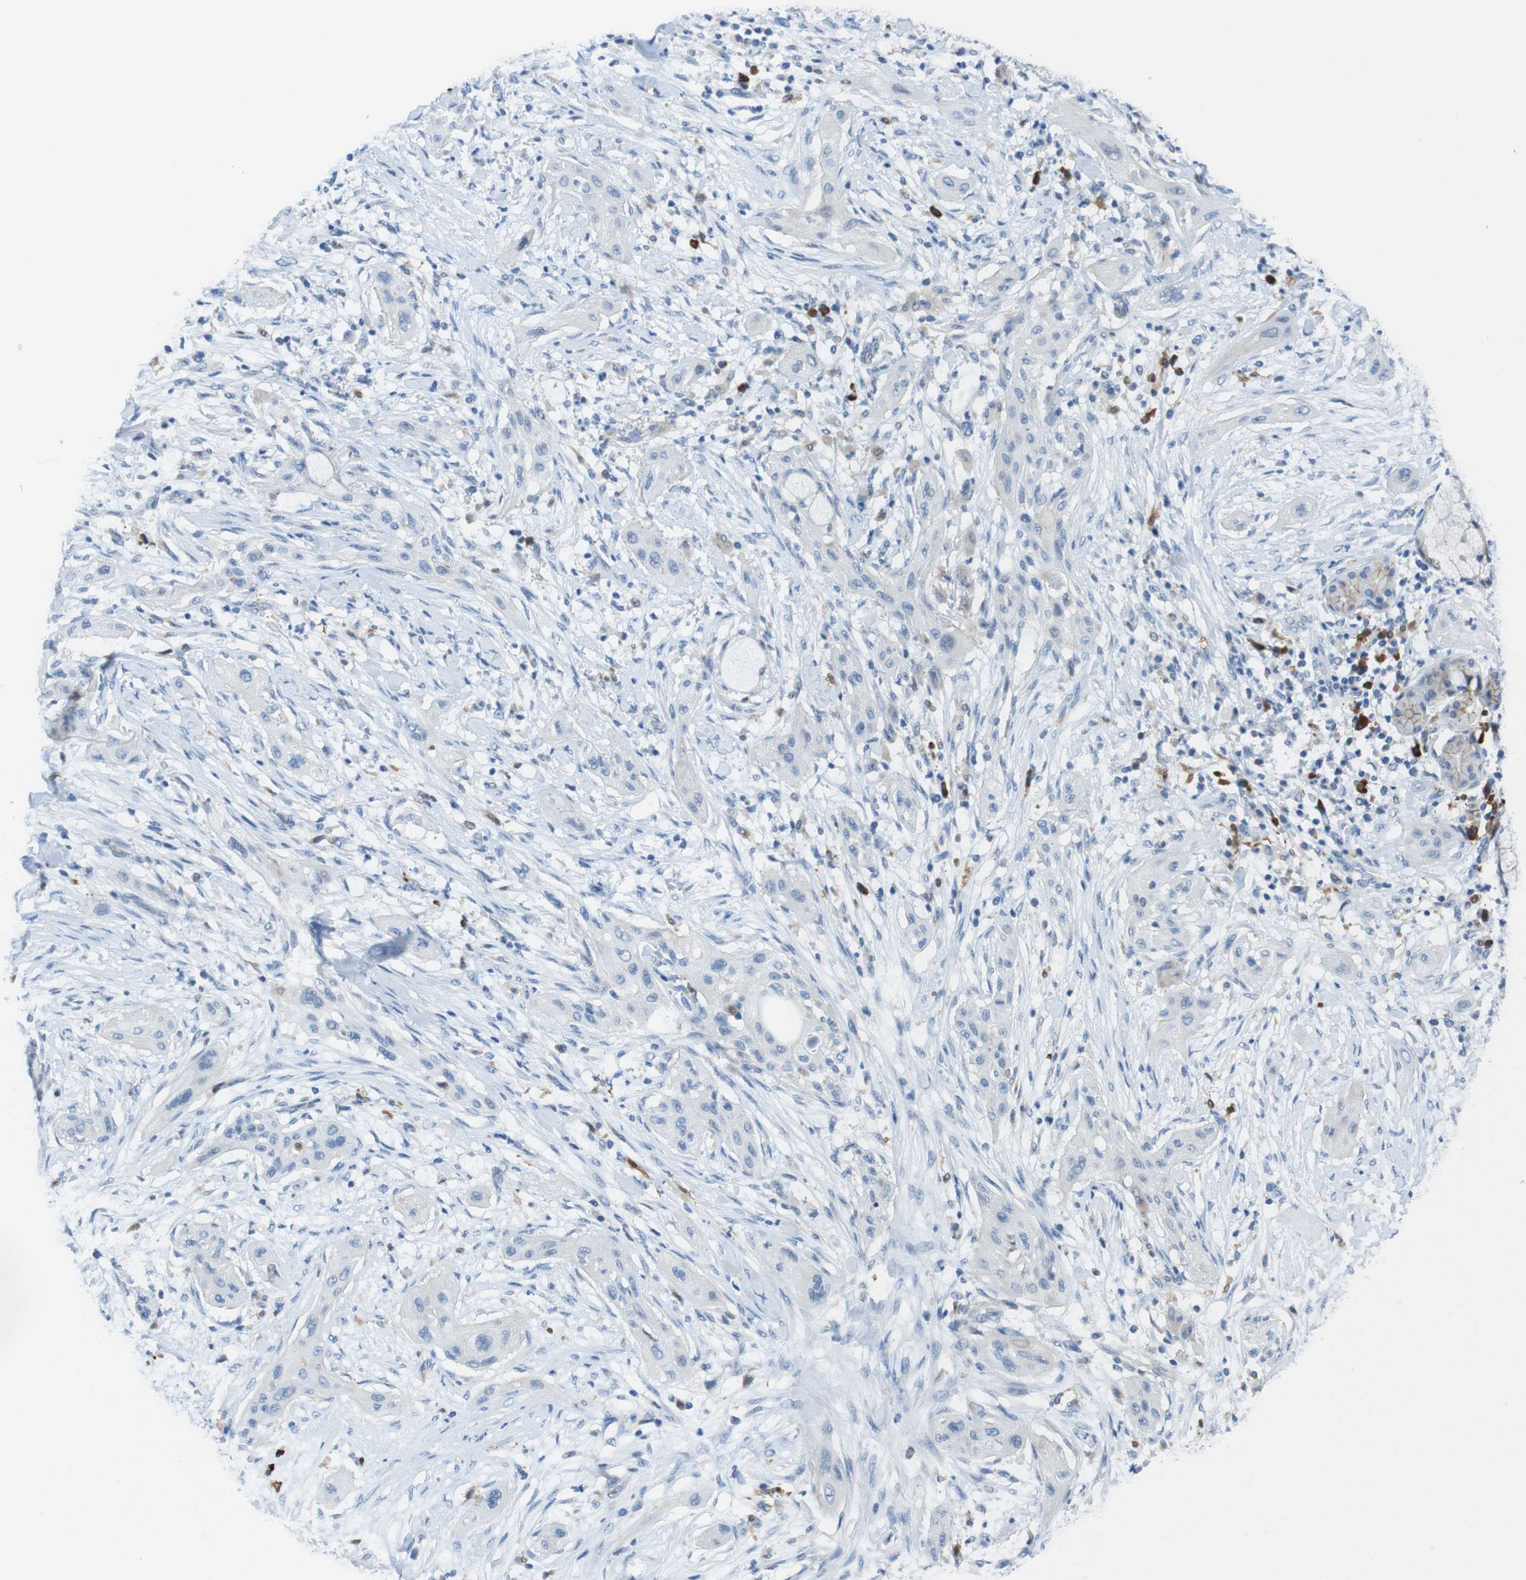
{"staining": {"intensity": "negative", "quantity": "none", "location": "none"}, "tissue": "lung cancer", "cell_type": "Tumor cells", "image_type": "cancer", "snomed": [{"axis": "morphology", "description": "Squamous cell carcinoma, NOS"}, {"axis": "topography", "description": "Lung"}], "caption": "Immunohistochemical staining of human squamous cell carcinoma (lung) shows no significant positivity in tumor cells.", "gene": "CLMN", "patient": {"sex": "female", "age": 47}}